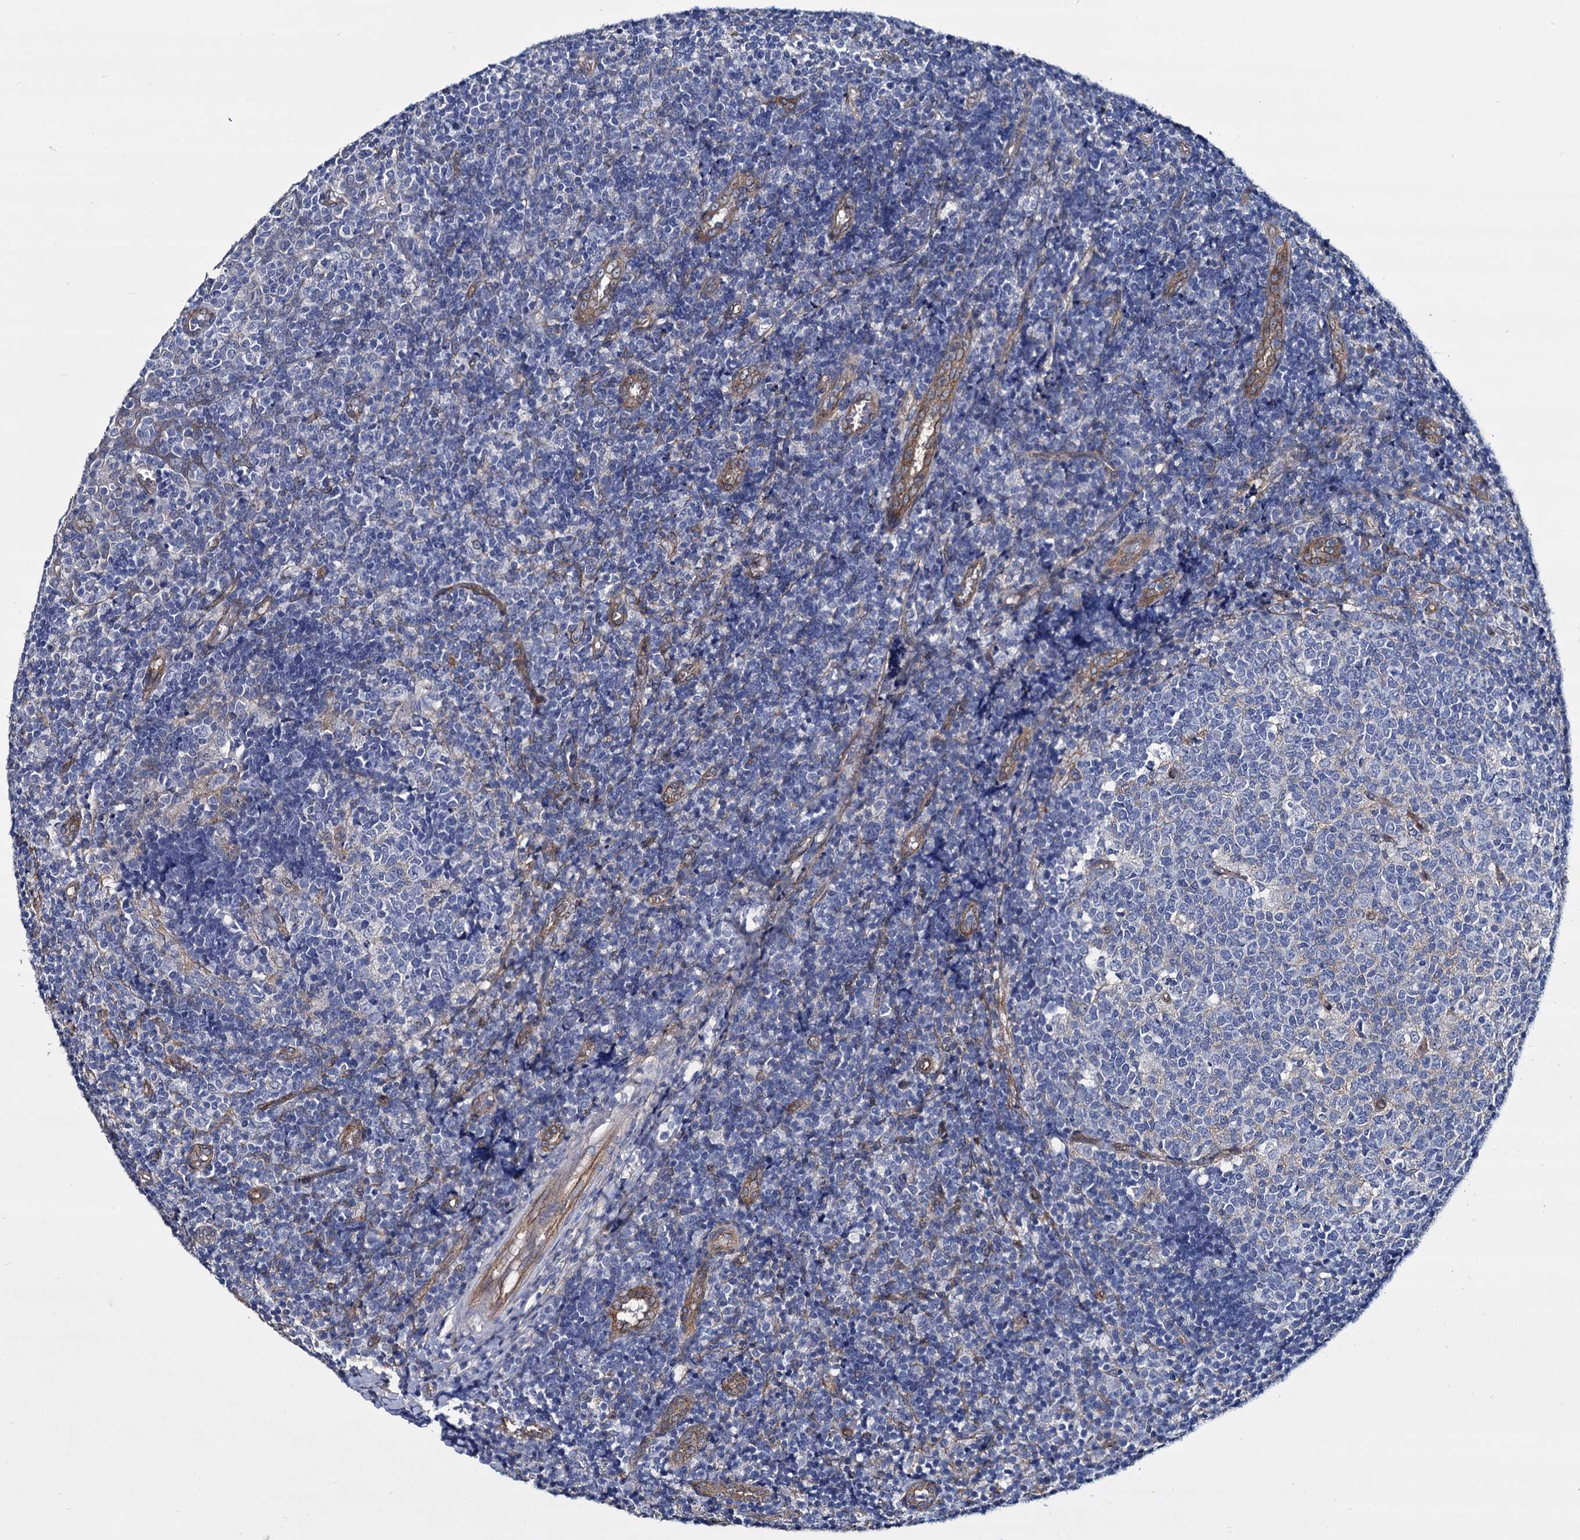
{"staining": {"intensity": "negative", "quantity": "none", "location": "none"}, "tissue": "tonsil", "cell_type": "Germinal center cells", "image_type": "normal", "snomed": [{"axis": "morphology", "description": "Normal tissue, NOS"}, {"axis": "topography", "description": "Tonsil"}], "caption": "The immunohistochemistry photomicrograph has no significant positivity in germinal center cells of tonsil. (Immunohistochemistry, brightfield microscopy, high magnification).", "gene": "STXBP1", "patient": {"sex": "female", "age": 19}}